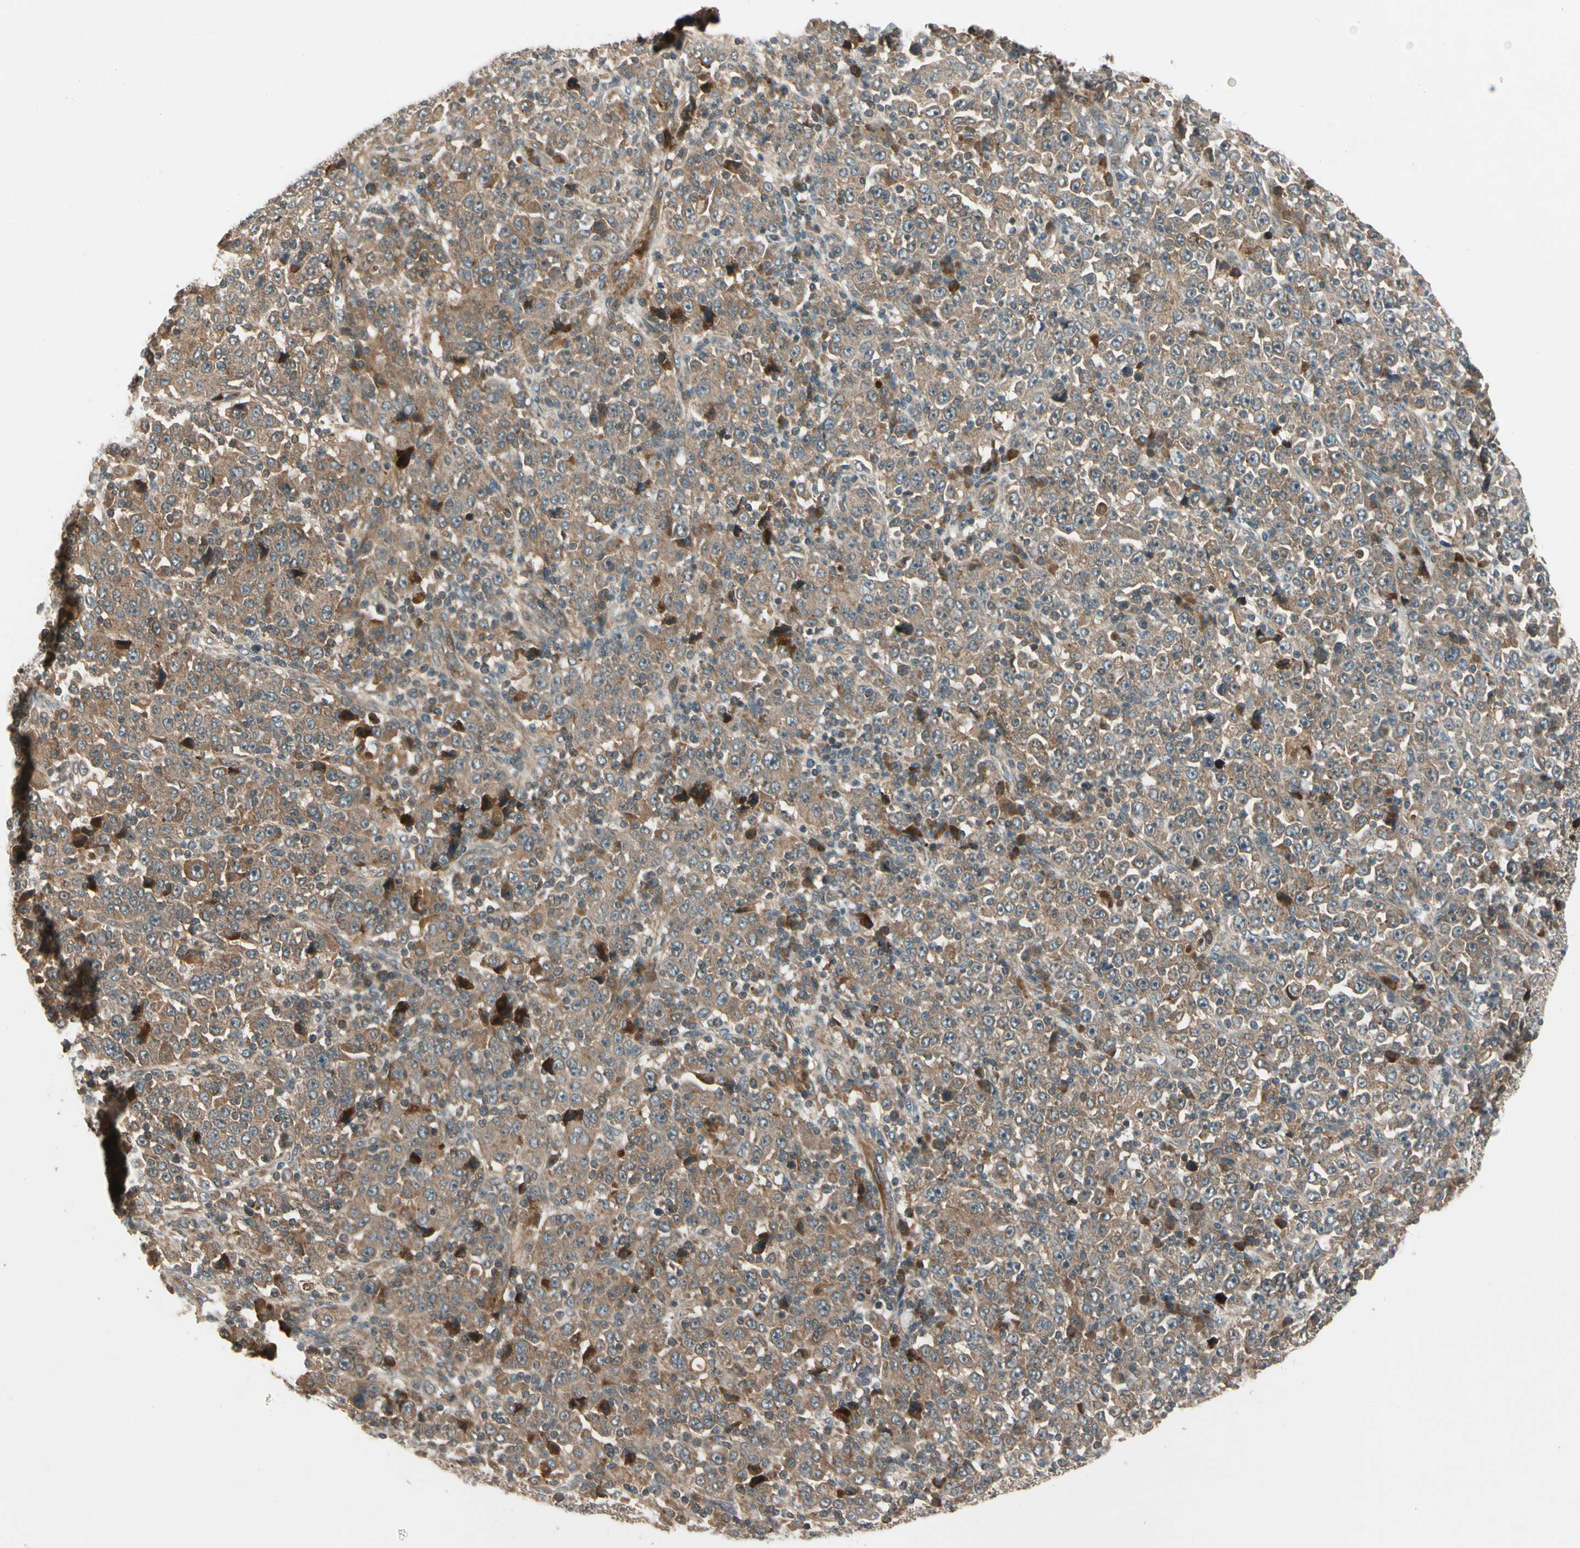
{"staining": {"intensity": "moderate", "quantity": ">75%", "location": "cytoplasmic/membranous"}, "tissue": "stomach cancer", "cell_type": "Tumor cells", "image_type": "cancer", "snomed": [{"axis": "morphology", "description": "Normal tissue, NOS"}, {"axis": "morphology", "description": "Adenocarcinoma, NOS"}, {"axis": "topography", "description": "Stomach, upper"}, {"axis": "topography", "description": "Stomach"}], "caption": "Immunohistochemical staining of human stomach cancer displays moderate cytoplasmic/membranous protein expression in about >75% of tumor cells.", "gene": "ACVR1C", "patient": {"sex": "male", "age": 59}}